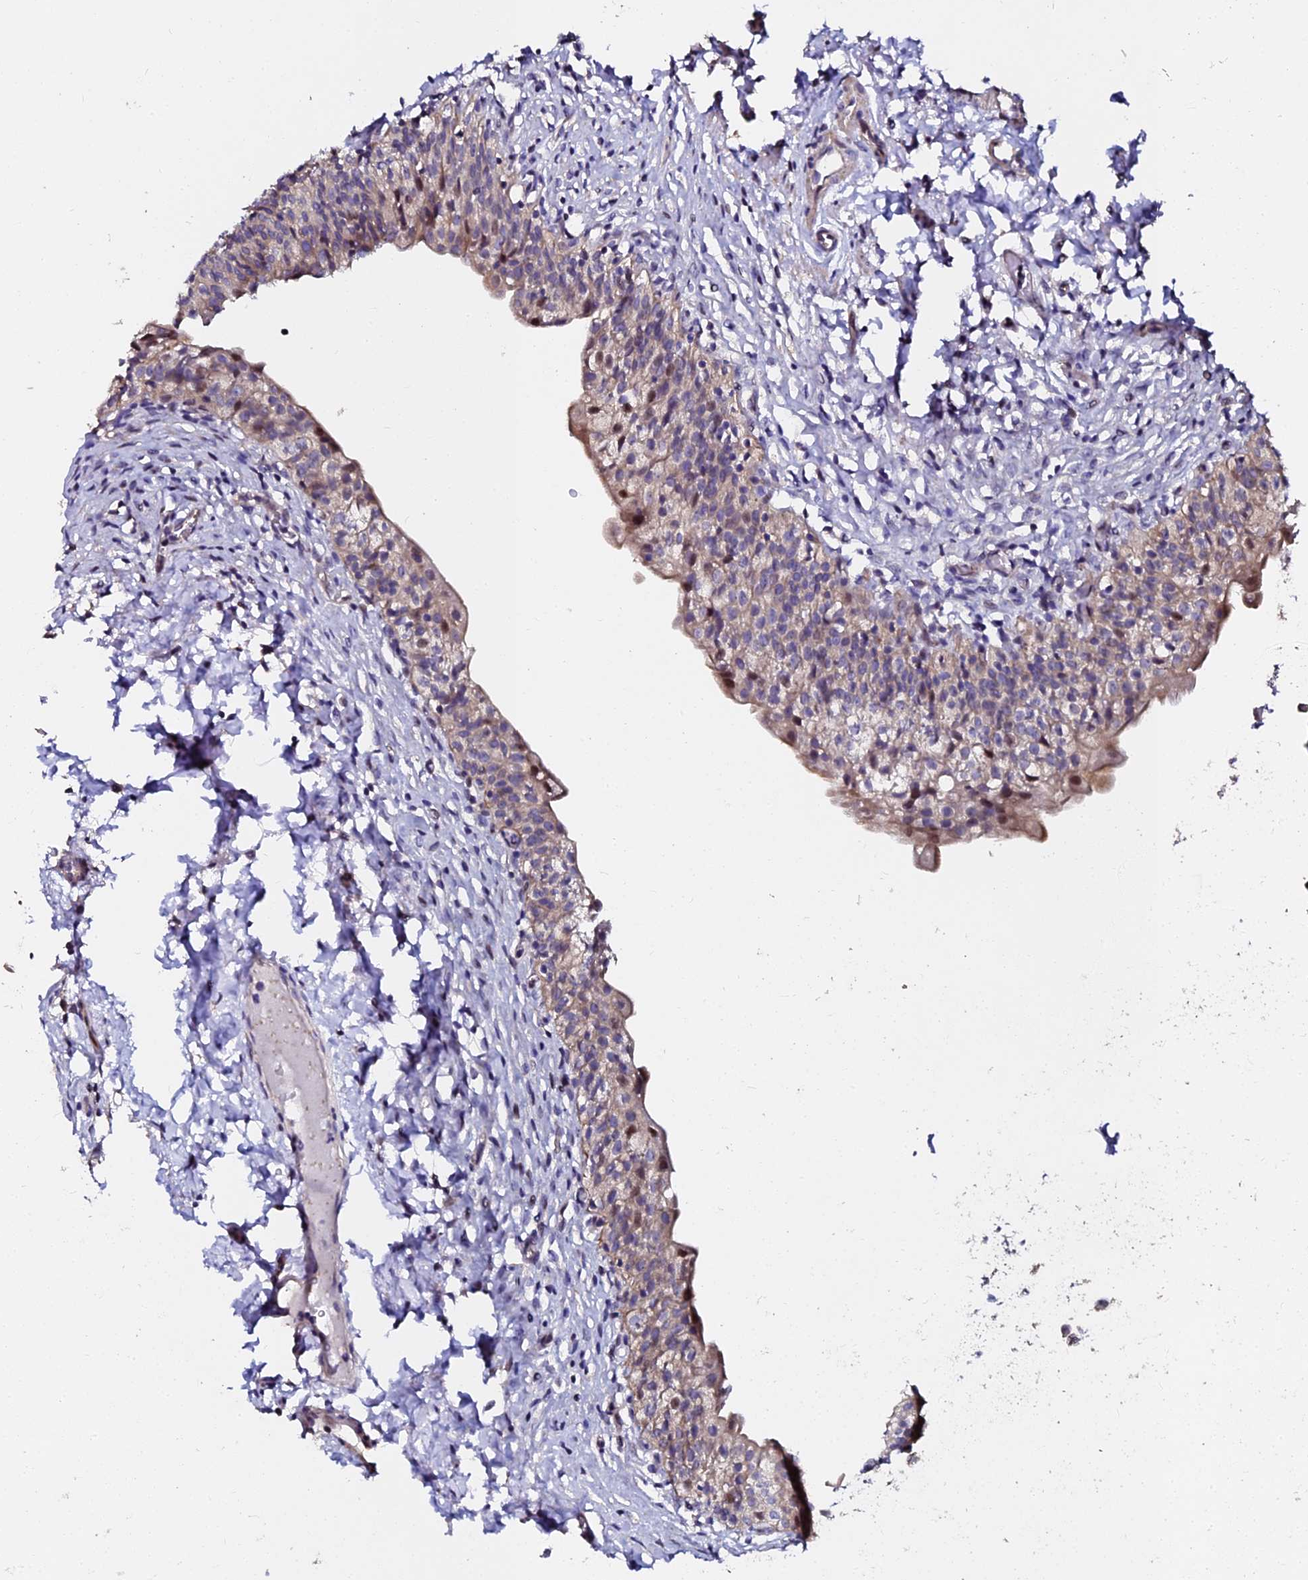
{"staining": {"intensity": "moderate", "quantity": "25%-75%", "location": "cytoplasmic/membranous,nuclear"}, "tissue": "urinary bladder", "cell_type": "Urothelial cells", "image_type": "normal", "snomed": [{"axis": "morphology", "description": "Normal tissue, NOS"}, {"axis": "topography", "description": "Urinary bladder"}], "caption": "Urothelial cells demonstrate moderate cytoplasmic/membranous,nuclear positivity in about 25%-75% of cells in normal urinary bladder.", "gene": "GPN3", "patient": {"sex": "male", "age": 55}}